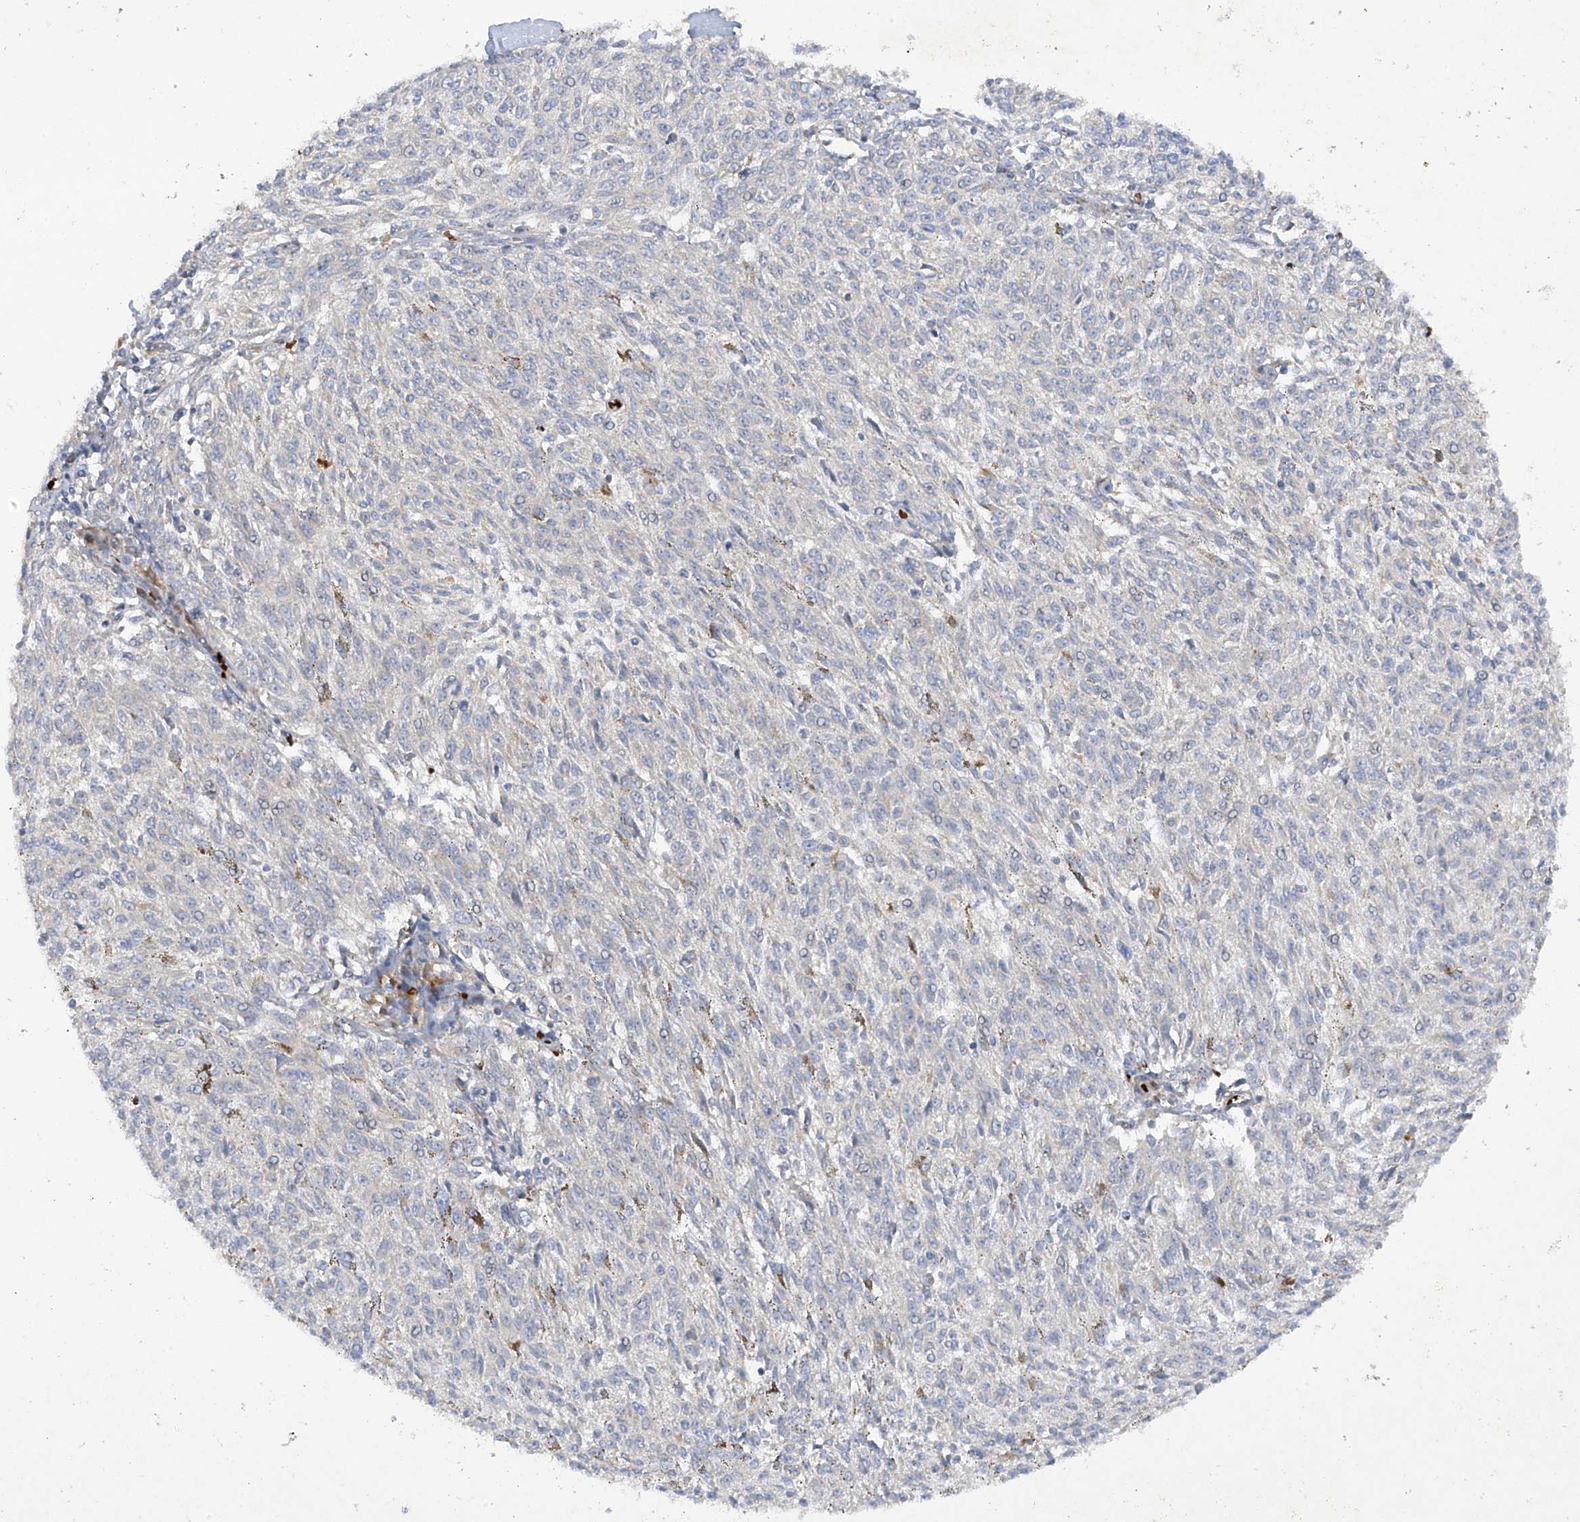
{"staining": {"intensity": "negative", "quantity": "none", "location": "none"}, "tissue": "melanoma", "cell_type": "Tumor cells", "image_type": "cancer", "snomed": [{"axis": "morphology", "description": "Malignant melanoma, NOS"}, {"axis": "topography", "description": "Skin"}], "caption": "This is an IHC histopathology image of human melanoma. There is no positivity in tumor cells.", "gene": "METTL18", "patient": {"sex": "female", "age": 72}}